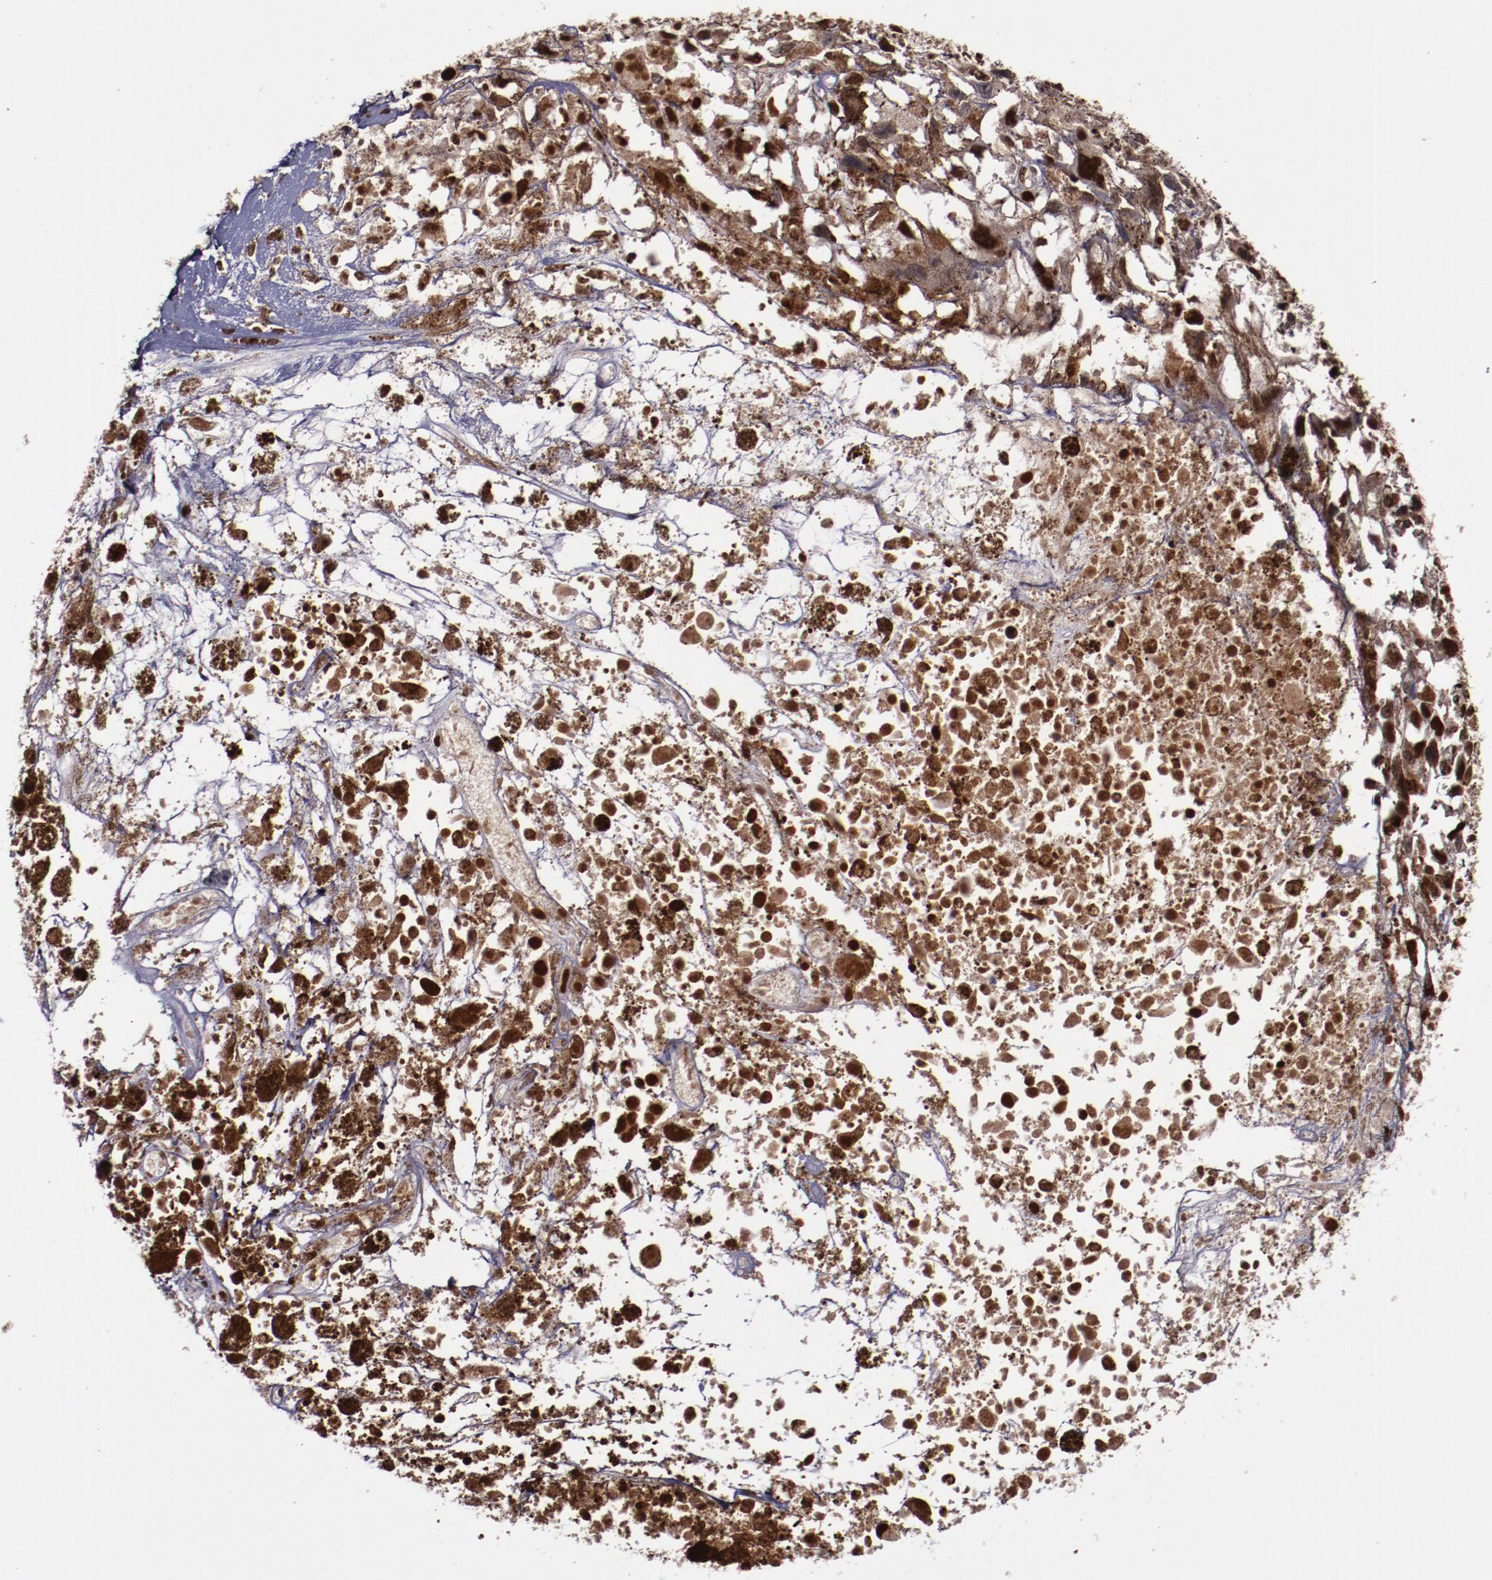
{"staining": {"intensity": "strong", "quantity": ">75%", "location": "nuclear"}, "tissue": "melanoma", "cell_type": "Tumor cells", "image_type": "cancer", "snomed": [{"axis": "morphology", "description": "Malignant melanoma, Metastatic site"}, {"axis": "topography", "description": "Lymph node"}], "caption": "This is a micrograph of immunohistochemistry (IHC) staining of malignant melanoma (metastatic site), which shows strong staining in the nuclear of tumor cells.", "gene": "CHEK2", "patient": {"sex": "male", "age": 59}}